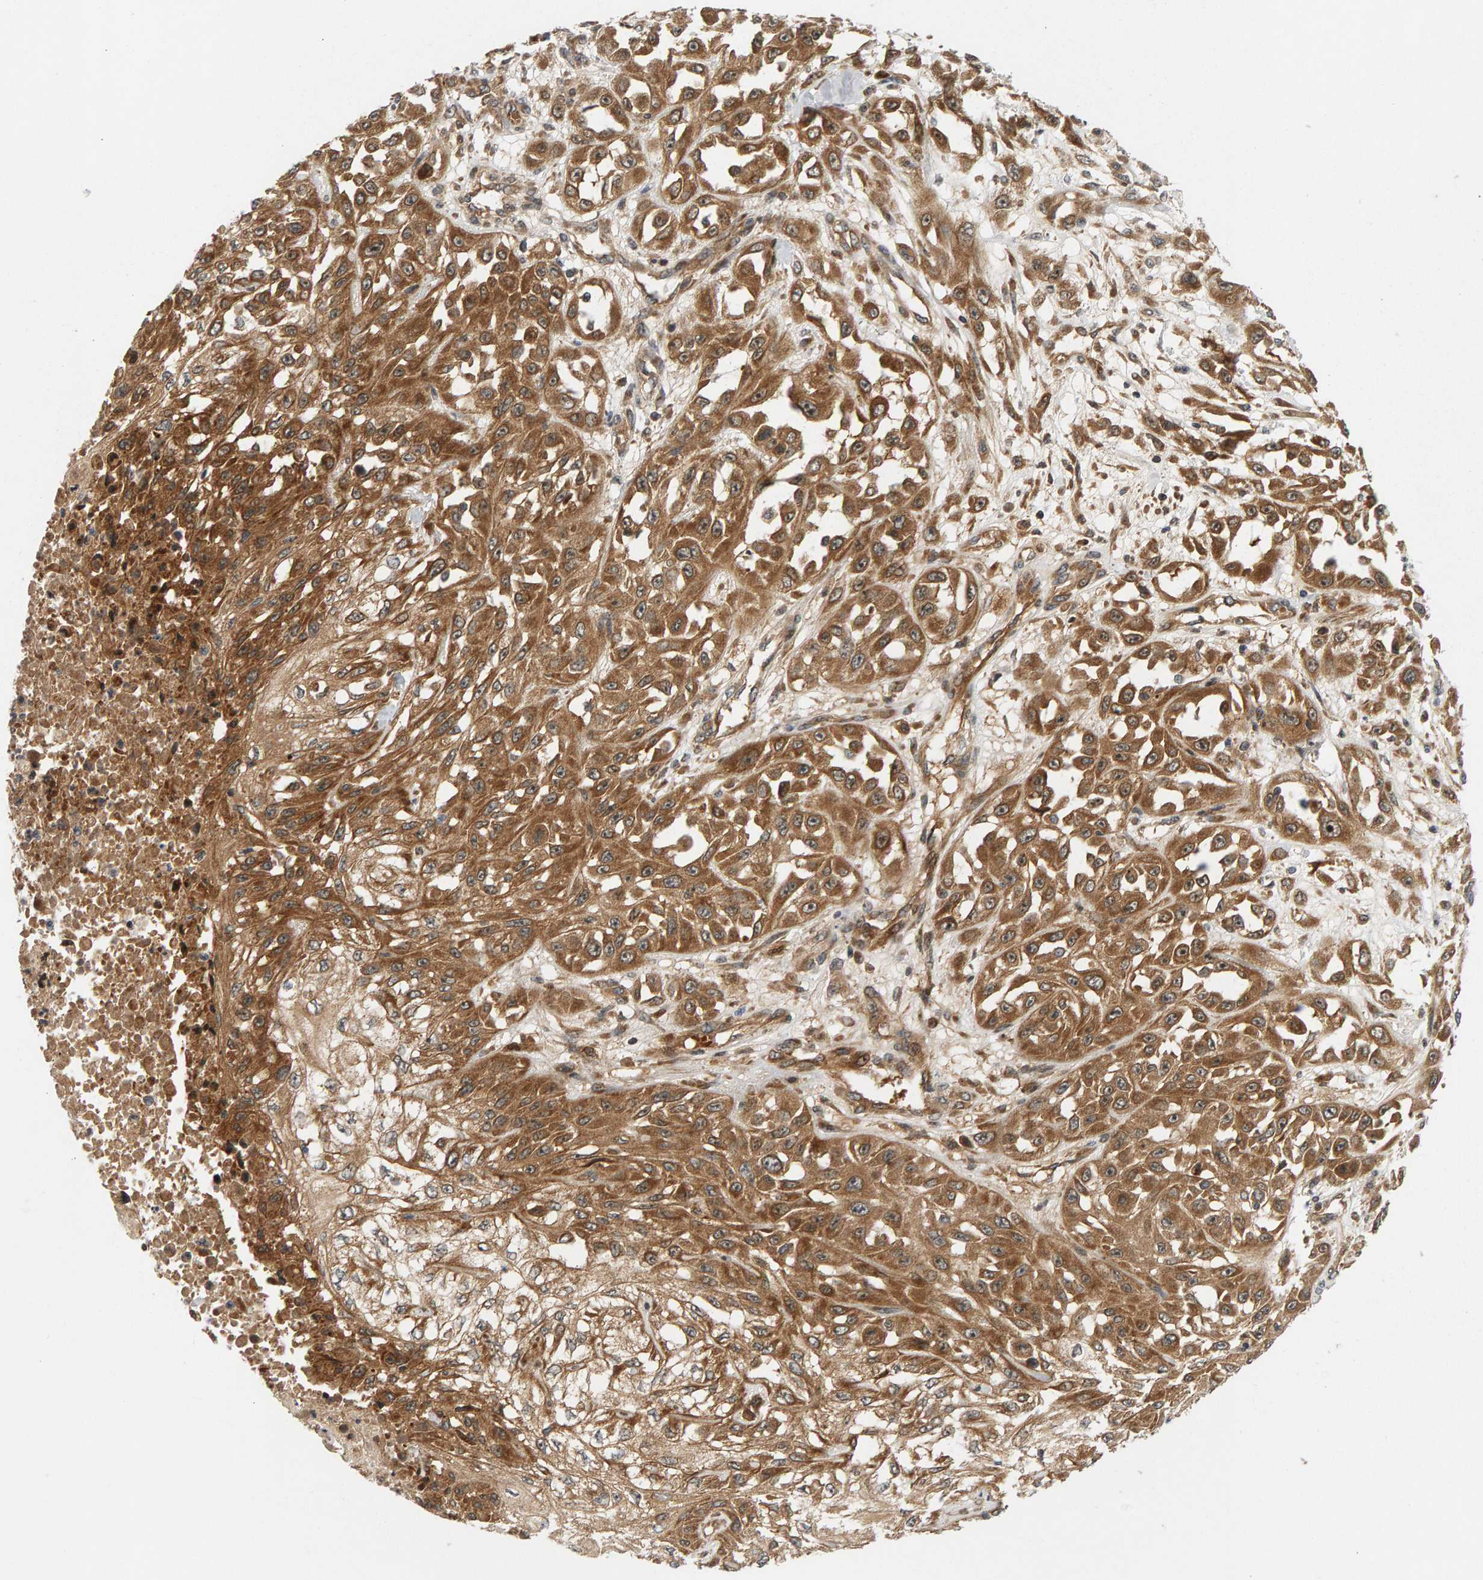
{"staining": {"intensity": "moderate", "quantity": ">75%", "location": "cytoplasmic/membranous"}, "tissue": "skin cancer", "cell_type": "Tumor cells", "image_type": "cancer", "snomed": [{"axis": "morphology", "description": "Squamous cell carcinoma, NOS"}, {"axis": "morphology", "description": "Squamous cell carcinoma, metastatic, NOS"}, {"axis": "topography", "description": "Skin"}, {"axis": "topography", "description": "Lymph node"}], "caption": "Tumor cells demonstrate moderate cytoplasmic/membranous expression in about >75% of cells in skin metastatic squamous cell carcinoma. (Stains: DAB (3,3'-diaminobenzidine) in brown, nuclei in blue, Microscopy: brightfield microscopy at high magnification).", "gene": "BAHCC1", "patient": {"sex": "male", "age": 75}}